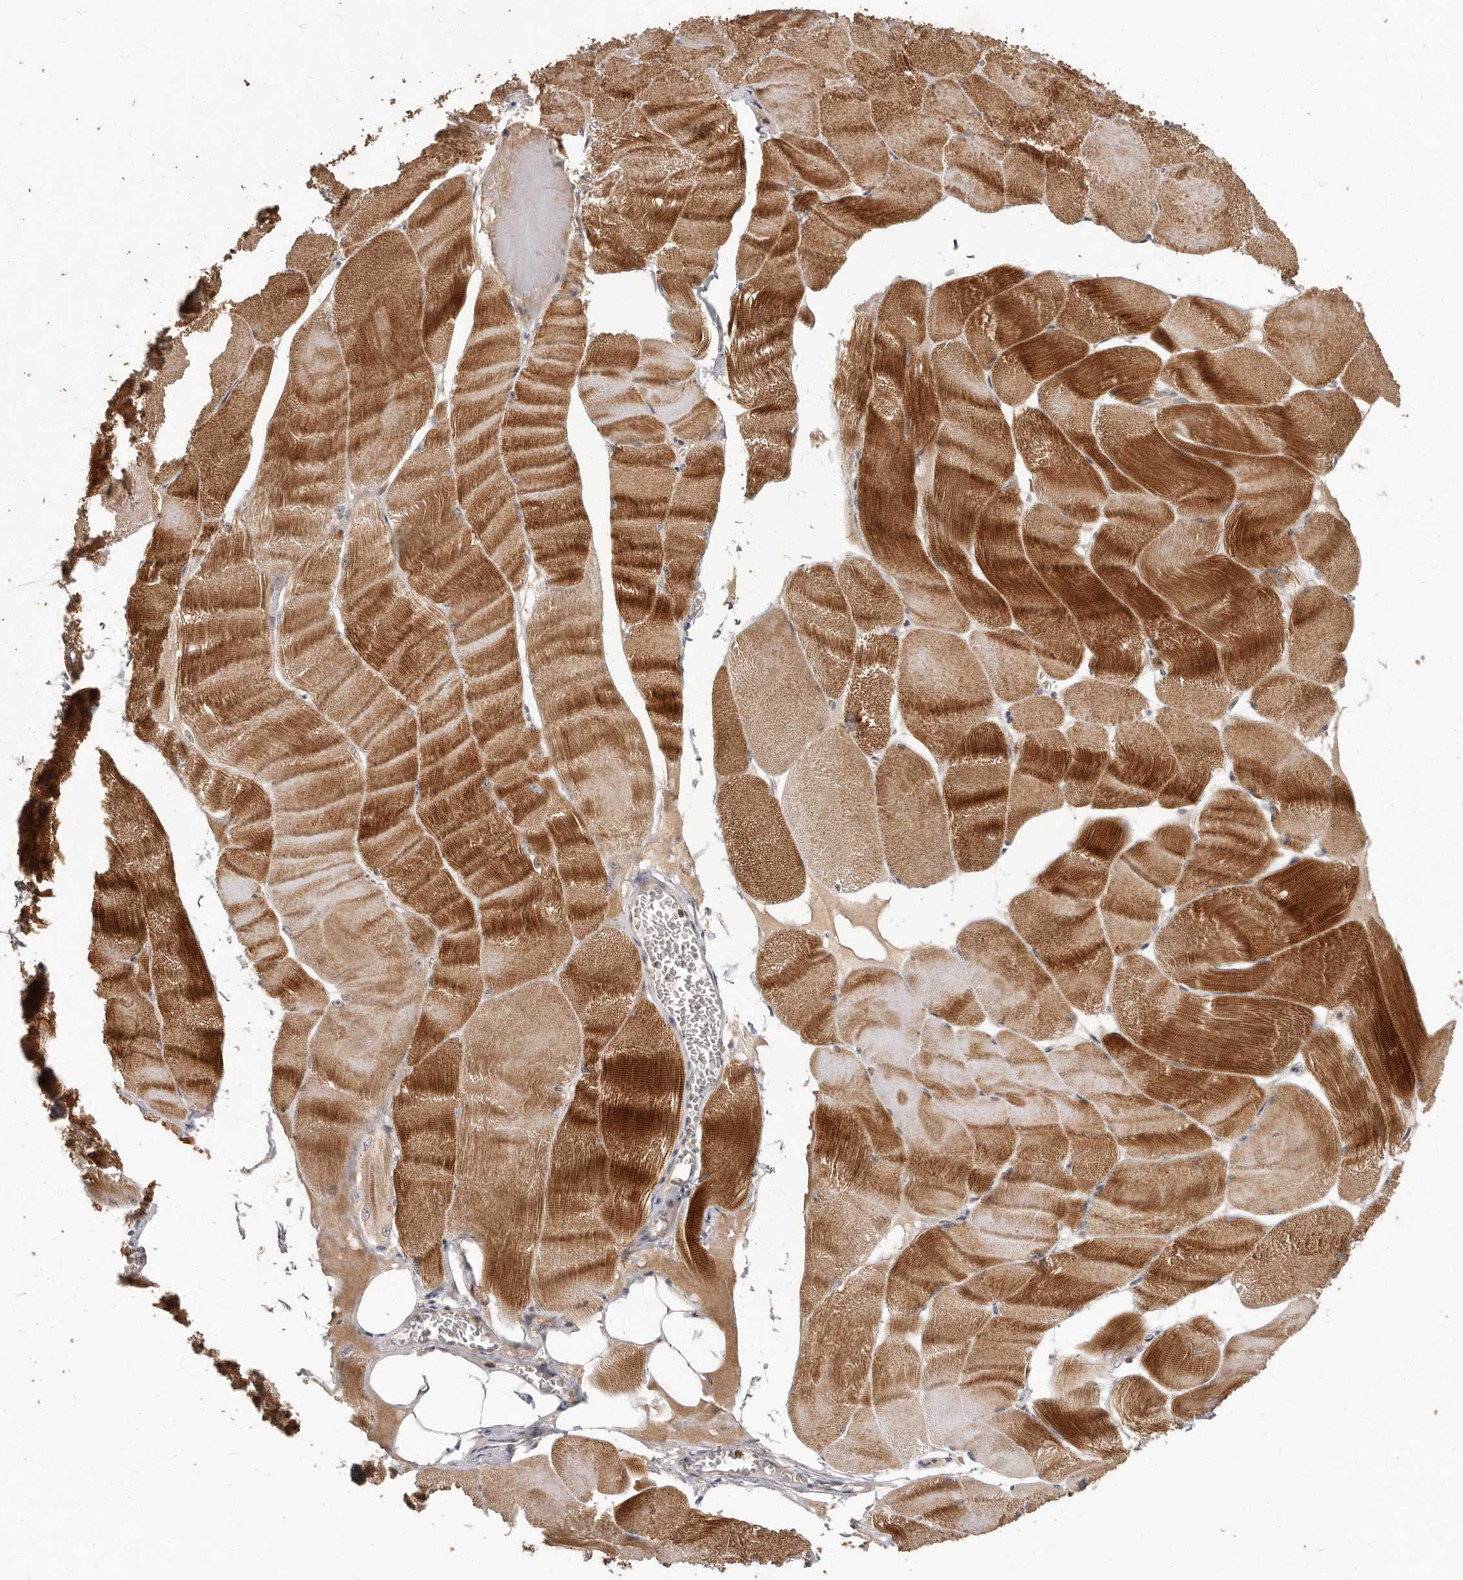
{"staining": {"intensity": "strong", "quantity": ">75%", "location": "cytoplasmic/membranous"}, "tissue": "skeletal muscle", "cell_type": "Myocytes", "image_type": "normal", "snomed": [{"axis": "morphology", "description": "Normal tissue, NOS"}, {"axis": "morphology", "description": "Basal cell carcinoma"}, {"axis": "topography", "description": "Skeletal muscle"}], "caption": "An image of skeletal muscle stained for a protein displays strong cytoplasmic/membranous brown staining in myocytes.", "gene": "RNF187", "patient": {"sex": "female", "age": 64}}